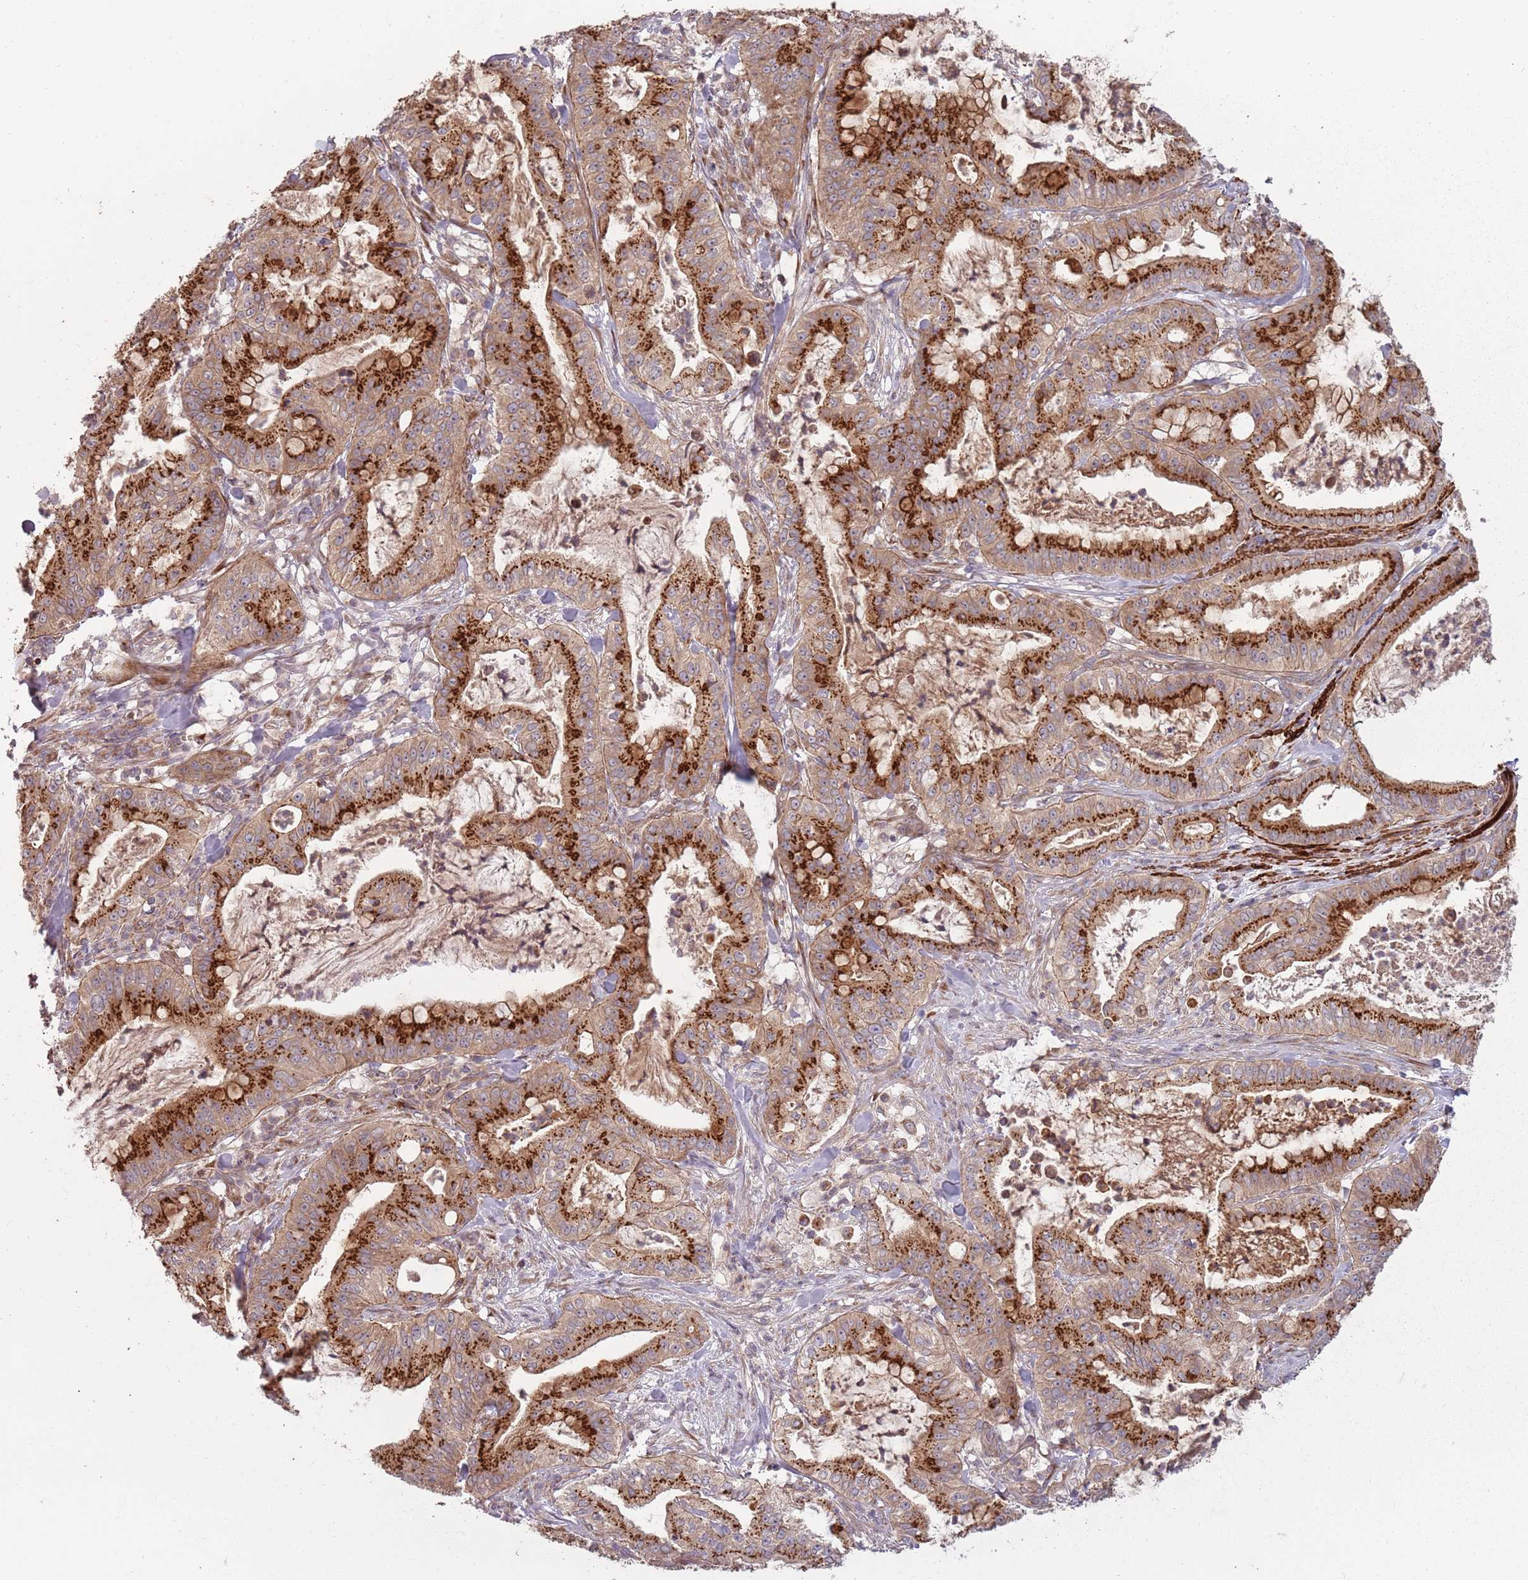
{"staining": {"intensity": "strong", "quantity": ">75%", "location": "cytoplasmic/membranous"}, "tissue": "pancreatic cancer", "cell_type": "Tumor cells", "image_type": "cancer", "snomed": [{"axis": "morphology", "description": "Adenocarcinoma, NOS"}, {"axis": "topography", "description": "Pancreas"}], "caption": "Protein staining reveals strong cytoplasmic/membranous expression in approximately >75% of tumor cells in pancreatic adenocarcinoma.", "gene": "PLD6", "patient": {"sex": "male", "age": 71}}